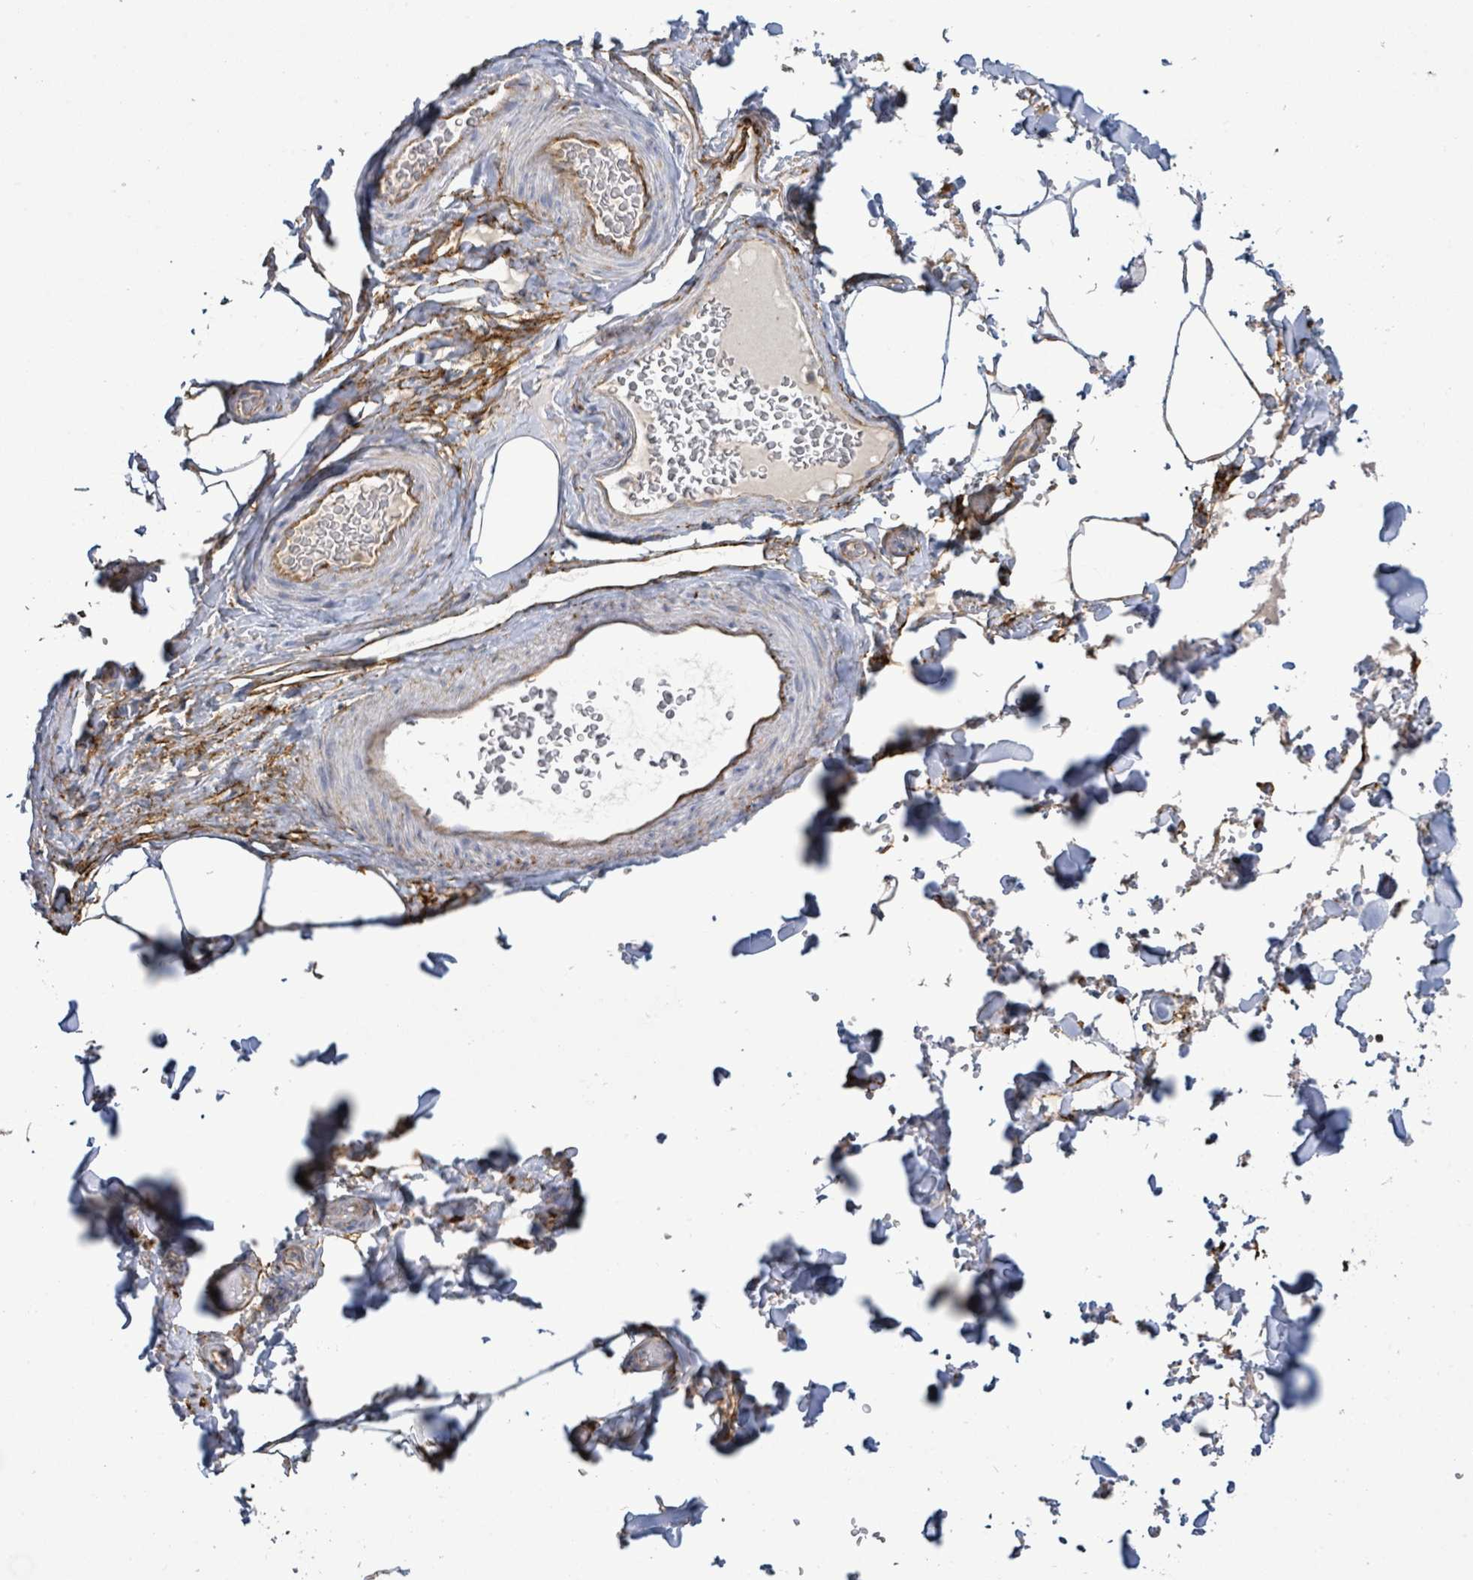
{"staining": {"intensity": "negative", "quantity": "none", "location": "none"}, "tissue": "adipose tissue", "cell_type": "Adipocytes", "image_type": "normal", "snomed": [{"axis": "morphology", "description": "Normal tissue, NOS"}, {"axis": "topography", "description": "Rectum"}, {"axis": "topography", "description": "Peripheral nerve tissue"}], "caption": "The immunohistochemistry image has no significant positivity in adipocytes of adipose tissue.", "gene": "EGFL7", "patient": {"sex": "female", "age": 69}}